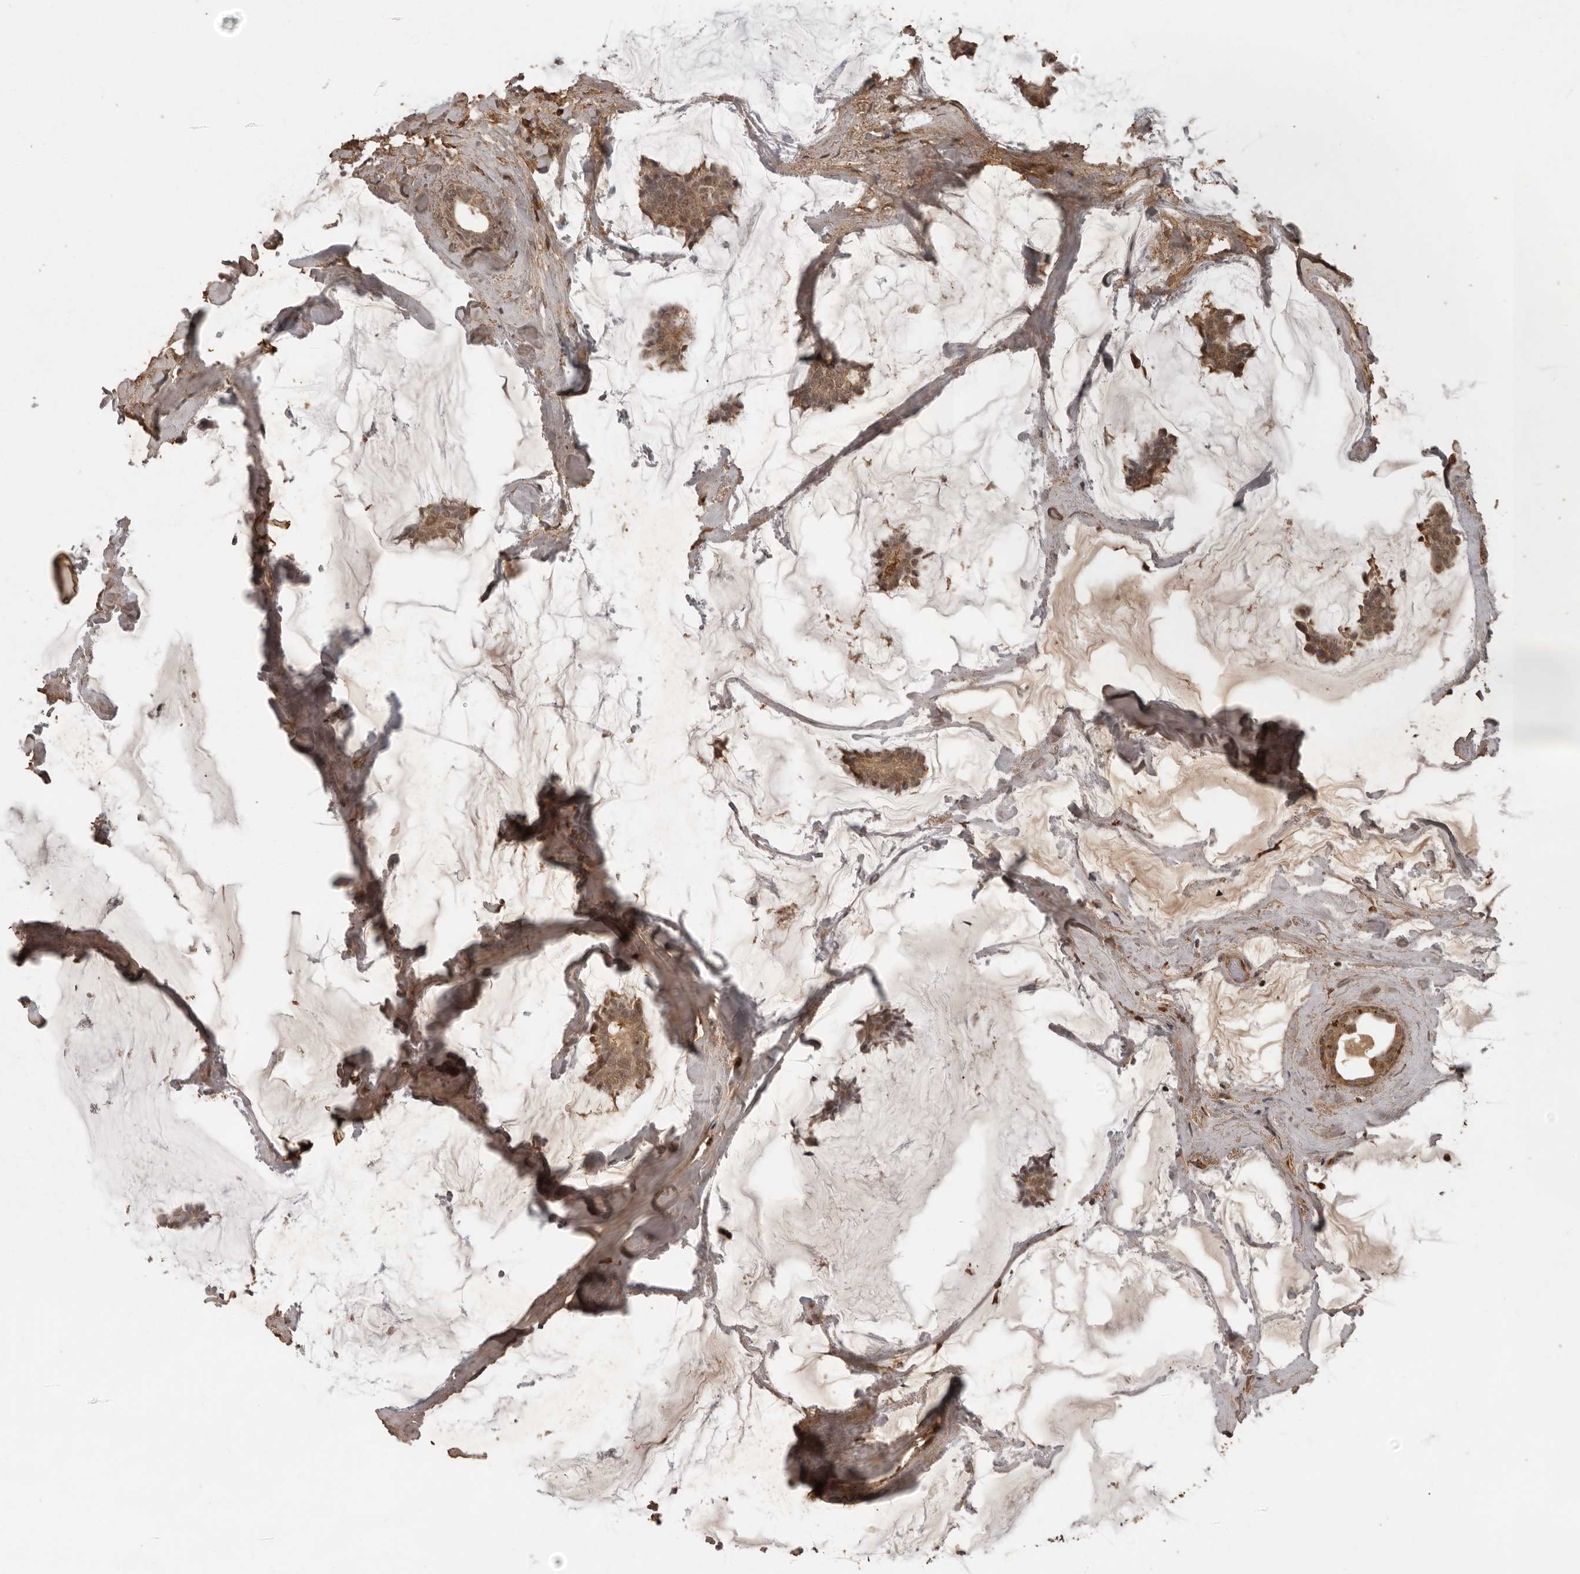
{"staining": {"intensity": "moderate", "quantity": ">75%", "location": "cytoplasmic/membranous"}, "tissue": "breast cancer", "cell_type": "Tumor cells", "image_type": "cancer", "snomed": [{"axis": "morphology", "description": "Duct carcinoma"}, {"axis": "topography", "description": "Breast"}], "caption": "Protein analysis of breast intraductal carcinoma tissue demonstrates moderate cytoplasmic/membranous positivity in about >75% of tumor cells. (Stains: DAB (3,3'-diaminobenzidine) in brown, nuclei in blue, Microscopy: brightfield microscopy at high magnification).", "gene": "CTF1", "patient": {"sex": "female", "age": 93}}